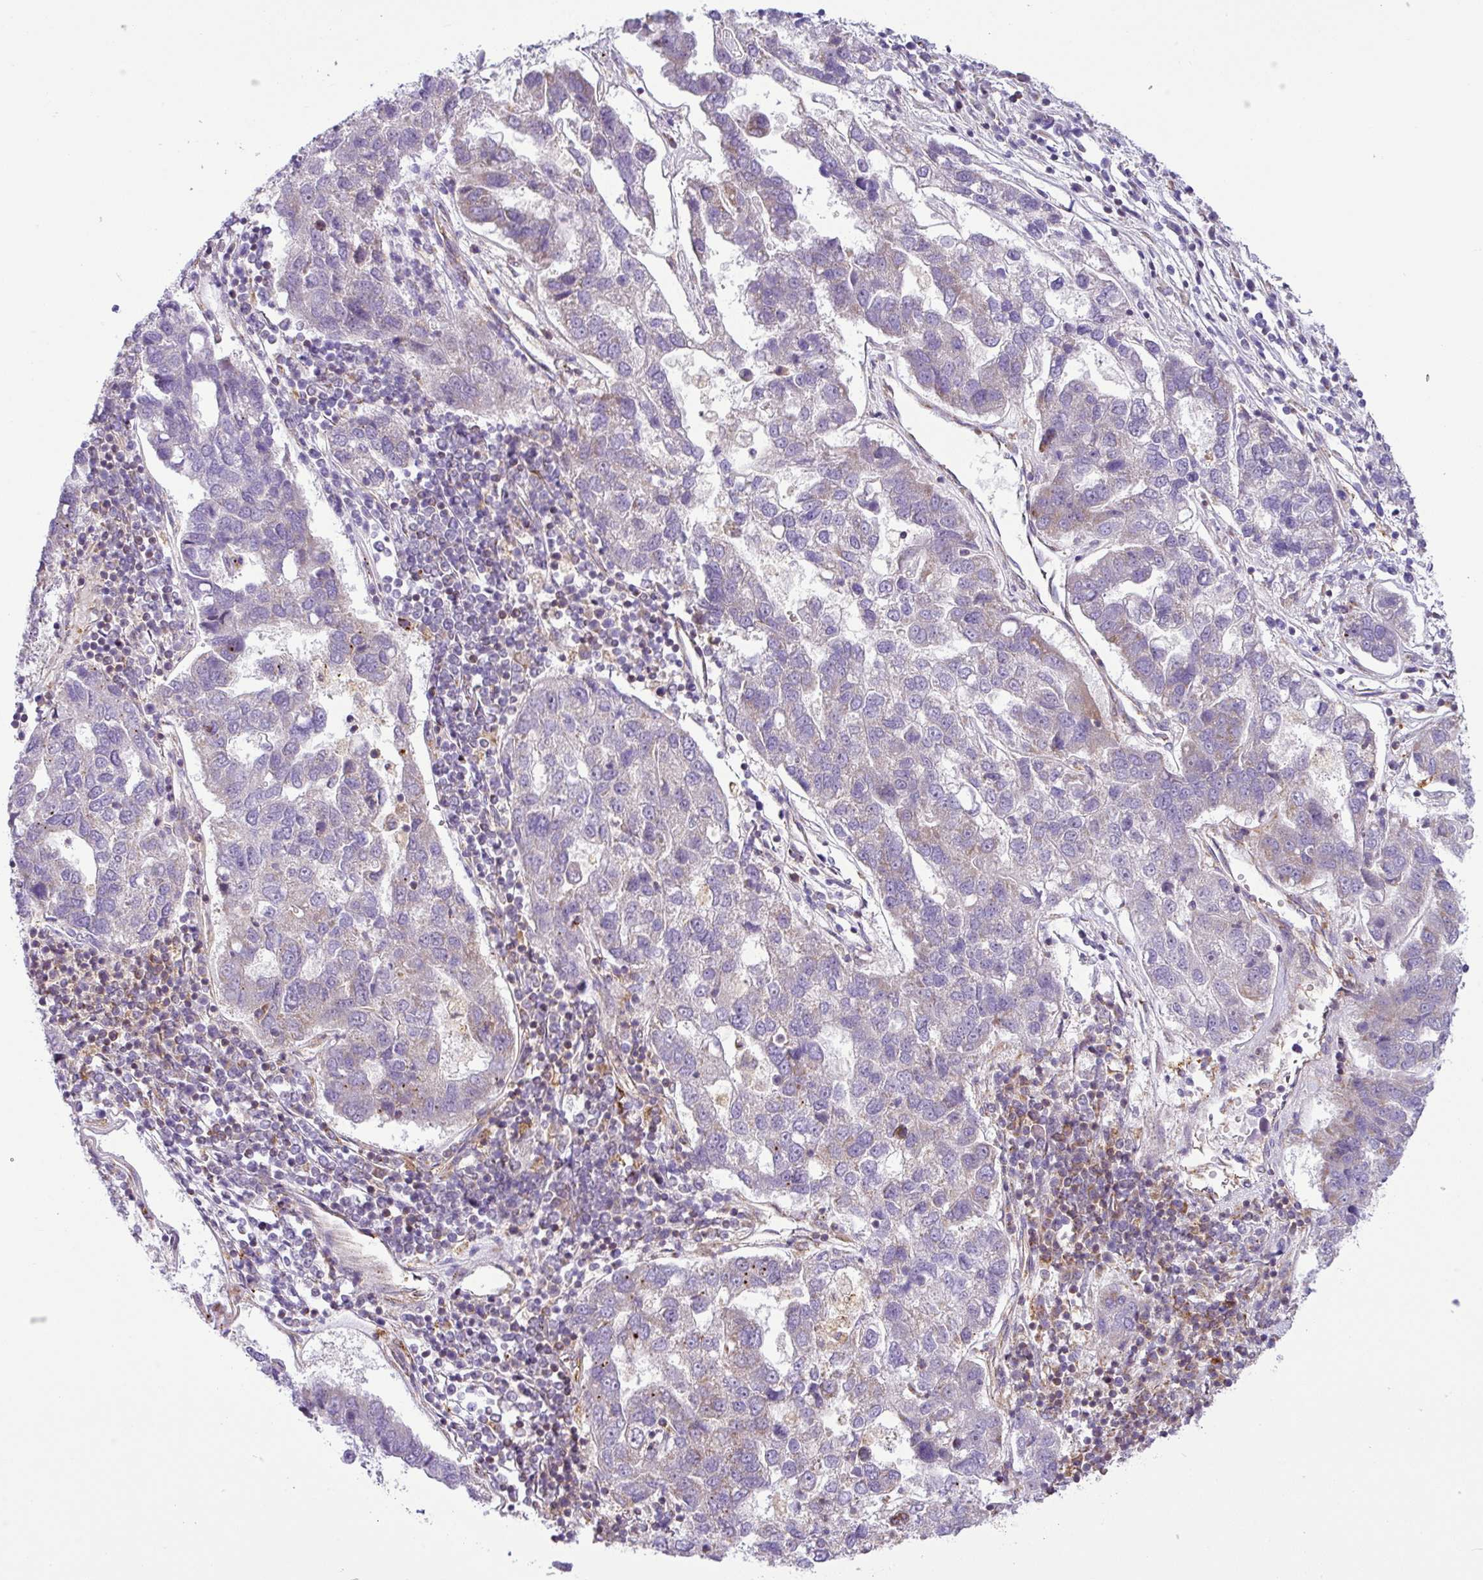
{"staining": {"intensity": "negative", "quantity": "none", "location": "none"}, "tissue": "pancreatic cancer", "cell_type": "Tumor cells", "image_type": "cancer", "snomed": [{"axis": "morphology", "description": "Adenocarcinoma, NOS"}, {"axis": "topography", "description": "Pancreas"}], "caption": "Pancreatic cancer was stained to show a protein in brown. There is no significant expression in tumor cells.", "gene": "NDUFB2", "patient": {"sex": "female", "age": 61}}